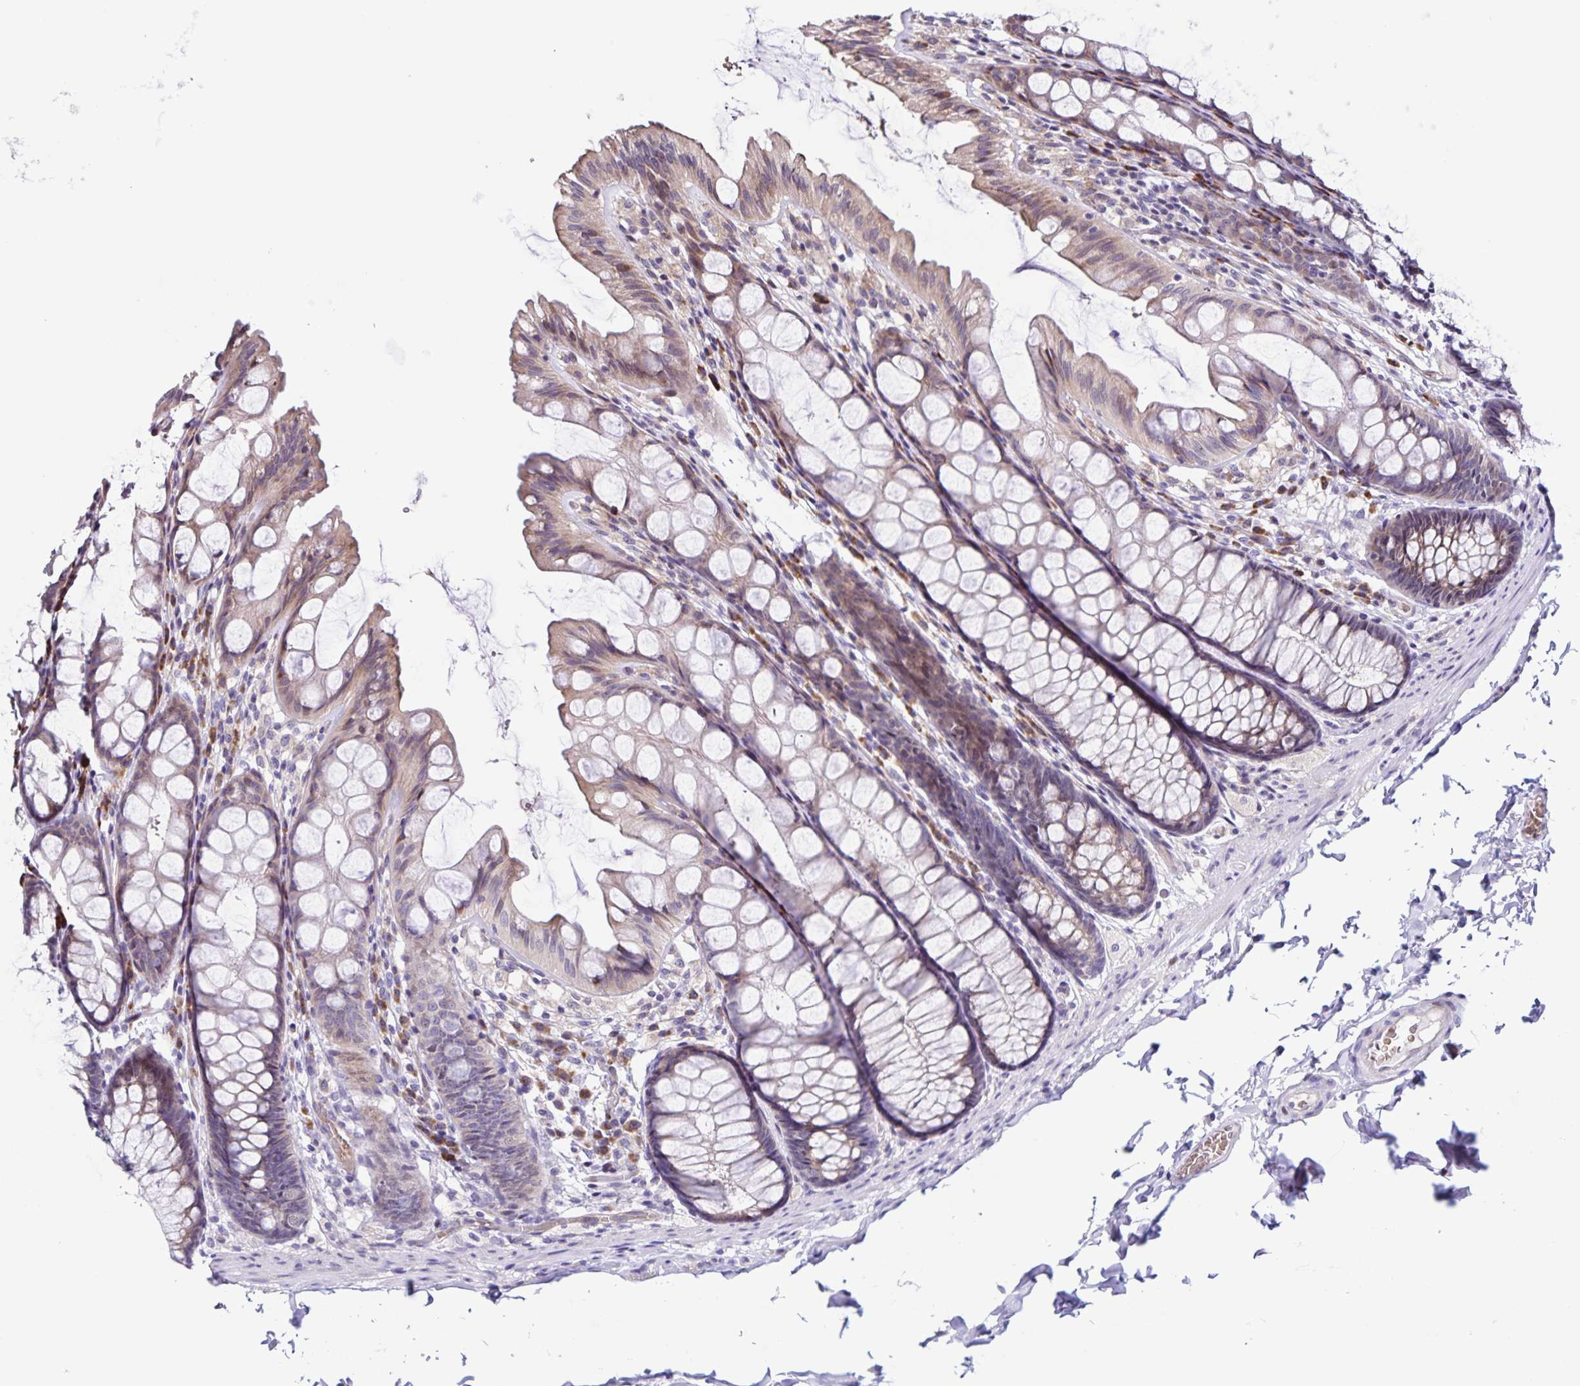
{"staining": {"intensity": "negative", "quantity": "none", "location": "none"}, "tissue": "colon", "cell_type": "Endothelial cells", "image_type": "normal", "snomed": [{"axis": "morphology", "description": "Normal tissue, NOS"}, {"axis": "topography", "description": "Colon"}], "caption": "Endothelial cells are negative for brown protein staining in normal colon. The staining was performed using DAB to visualize the protein expression in brown, while the nuclei were stained in blue with hematoxylin (Magnification: 20x).", "gene": "RNFT2", "patient": {"sex": "male", "age": 47}}